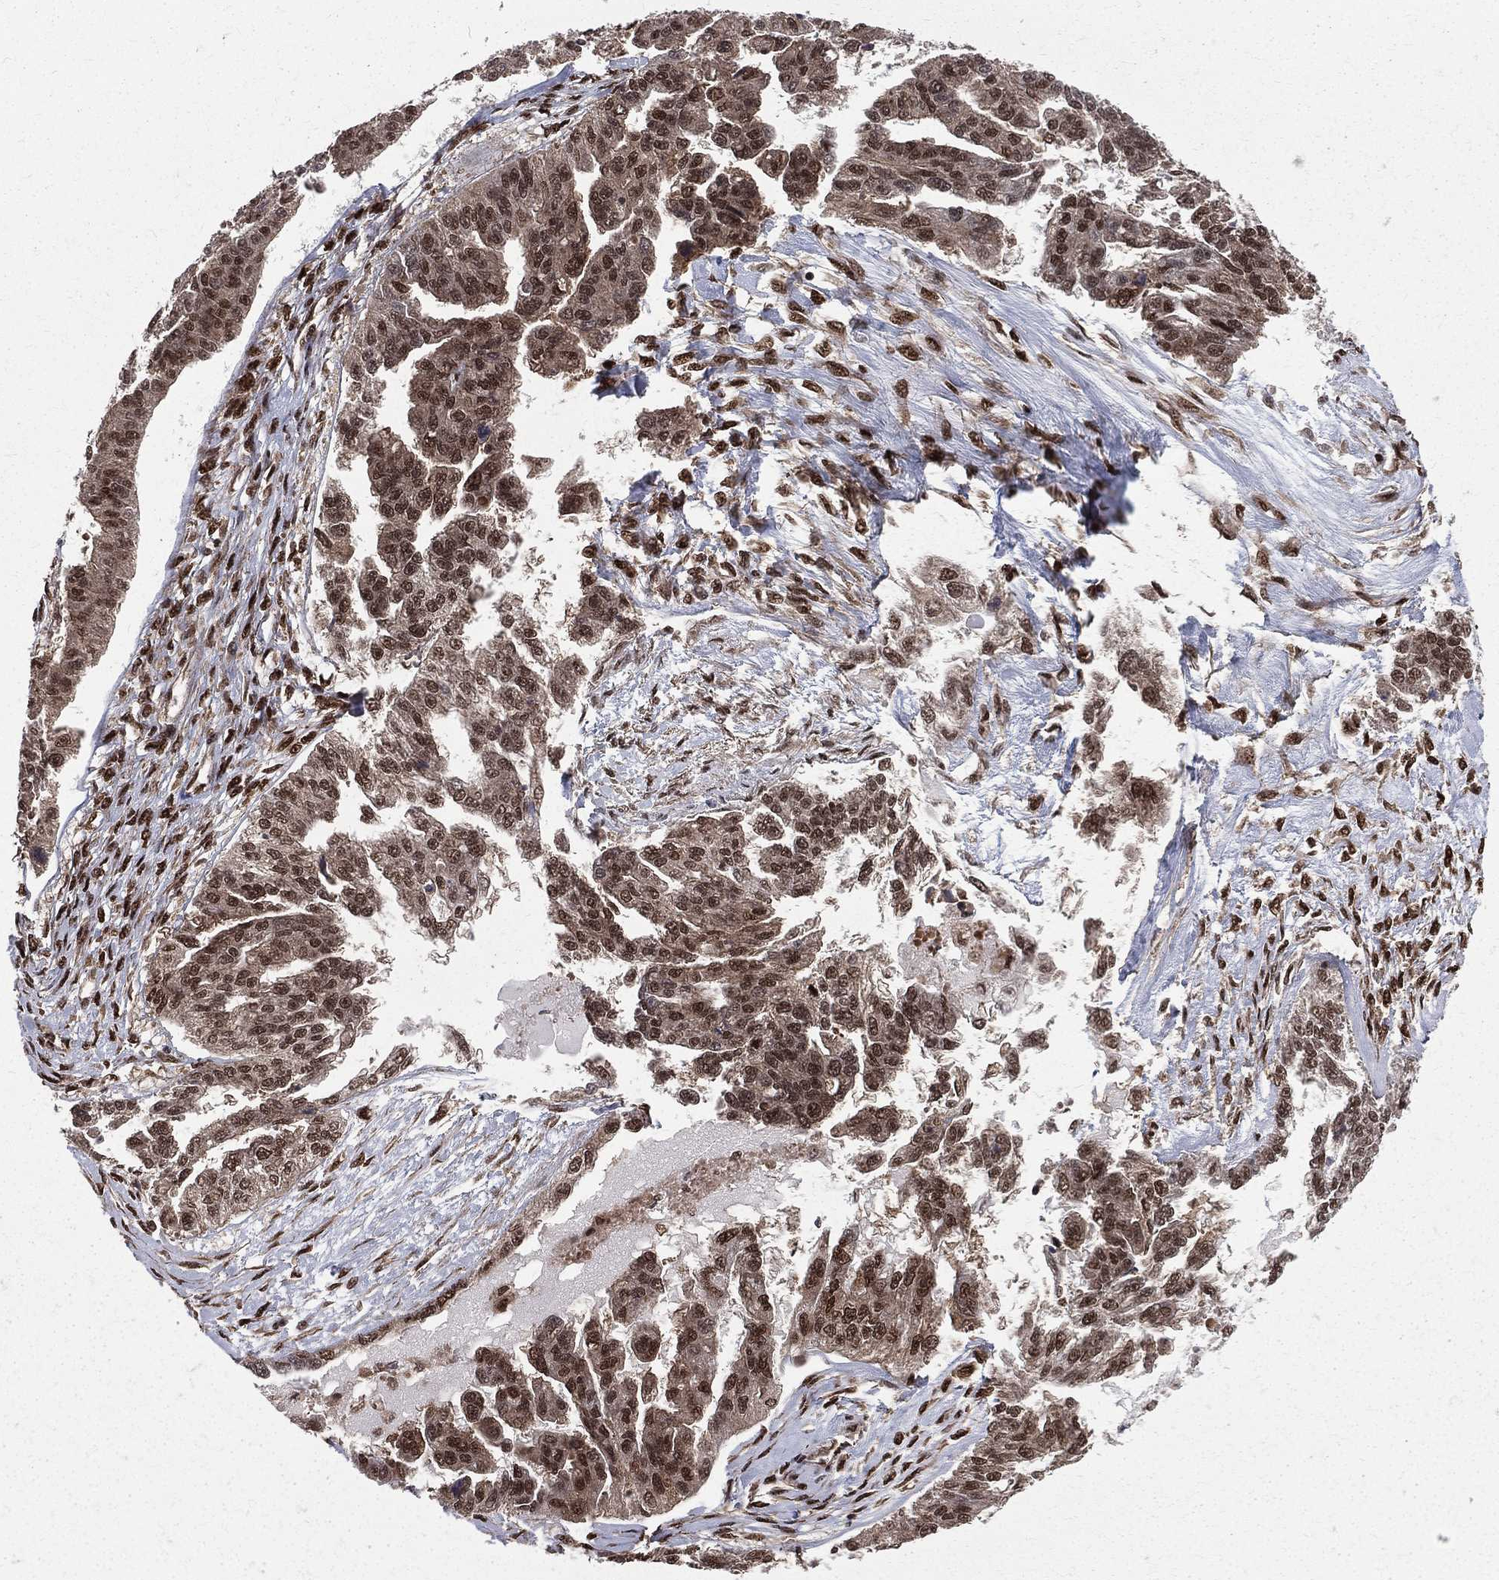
{"staining": {"intensity": "moderate", "quantity": ">75%", "location": "nuclear"}, "tissue": "ovarian cancer", "cell_type": "Tumor cells", "image_type": "cancer", "snomed": [{"axis": "morphology", "description": "Cystadenocarcinoma, serous, NOS"}, {"axis": "topography", "description": "Ovary"}], "caption": "Protein expression analysis of serous cystadenocarcinoma (ovarian) shows moderate nuclear staining in about >75% of tumor cells. The protein is stained brown, and the nuclei are stained in blue (DAB (3,3'-diaminobenzidine) IHC with brightfield microscopy, high magnification).", "gene": "COPS4", "patient": {"sex": "female", "age": 58}}